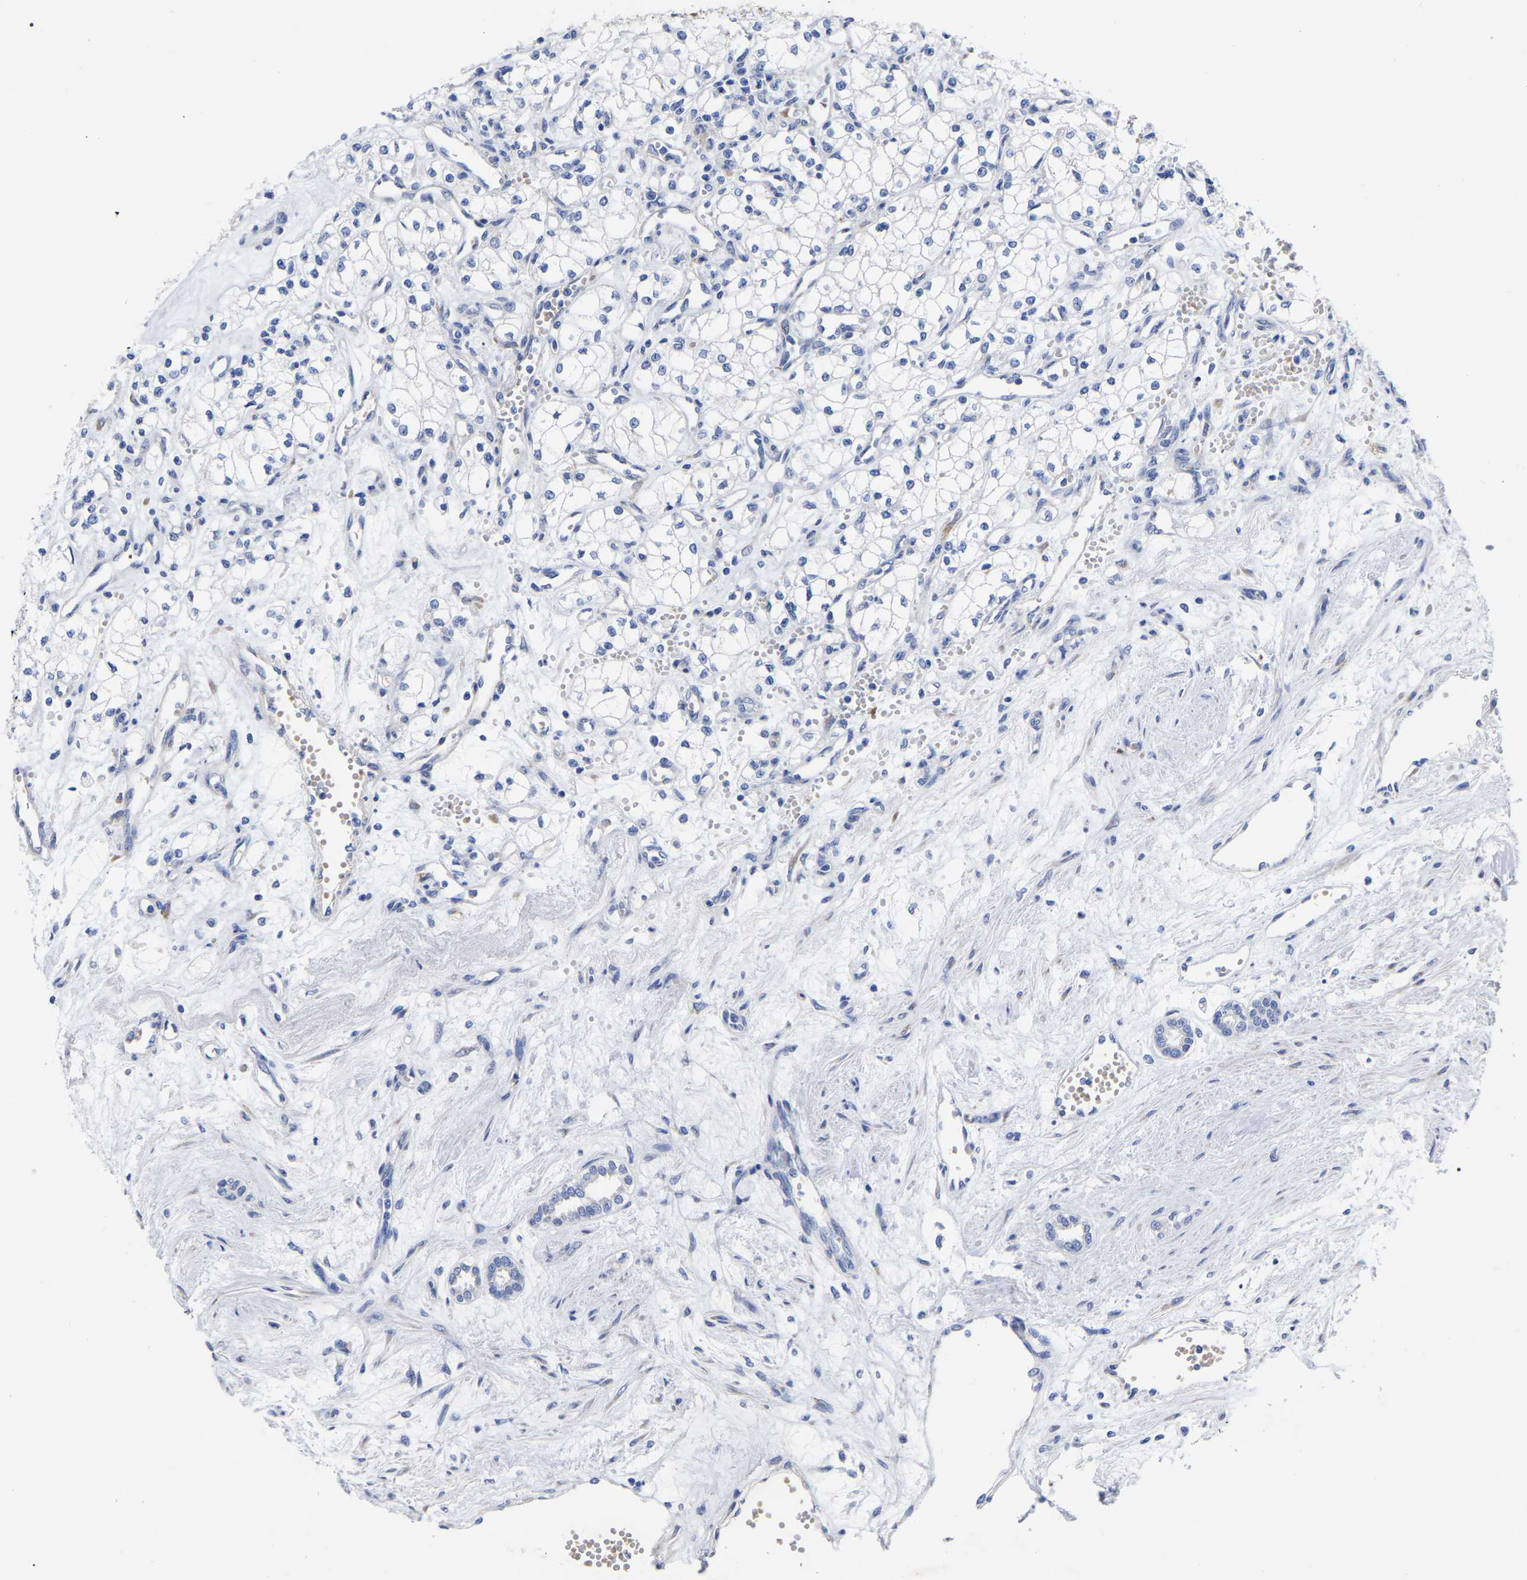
{"staining": {"intensity": "negative", "quantity": "none", "location": "none"}, "tissue": "renal cancer", "cell_type": "Tumor cells", "image_type": "cancer", "snomed": [{"axis": "morphology", "description": "Adenocarcinoma, NOS"}, {"axis": "topography", "description": "Kidney"}], "caption": "IHC image of neoplastic tissue: human adenocarcinoma (renal) stained with DAB (3,3'-diaminobenzidine) exhibits no significant protein expression in tumor cells.", "gene": "GDF3", "patient": {"sex": "male", "age": 59}}